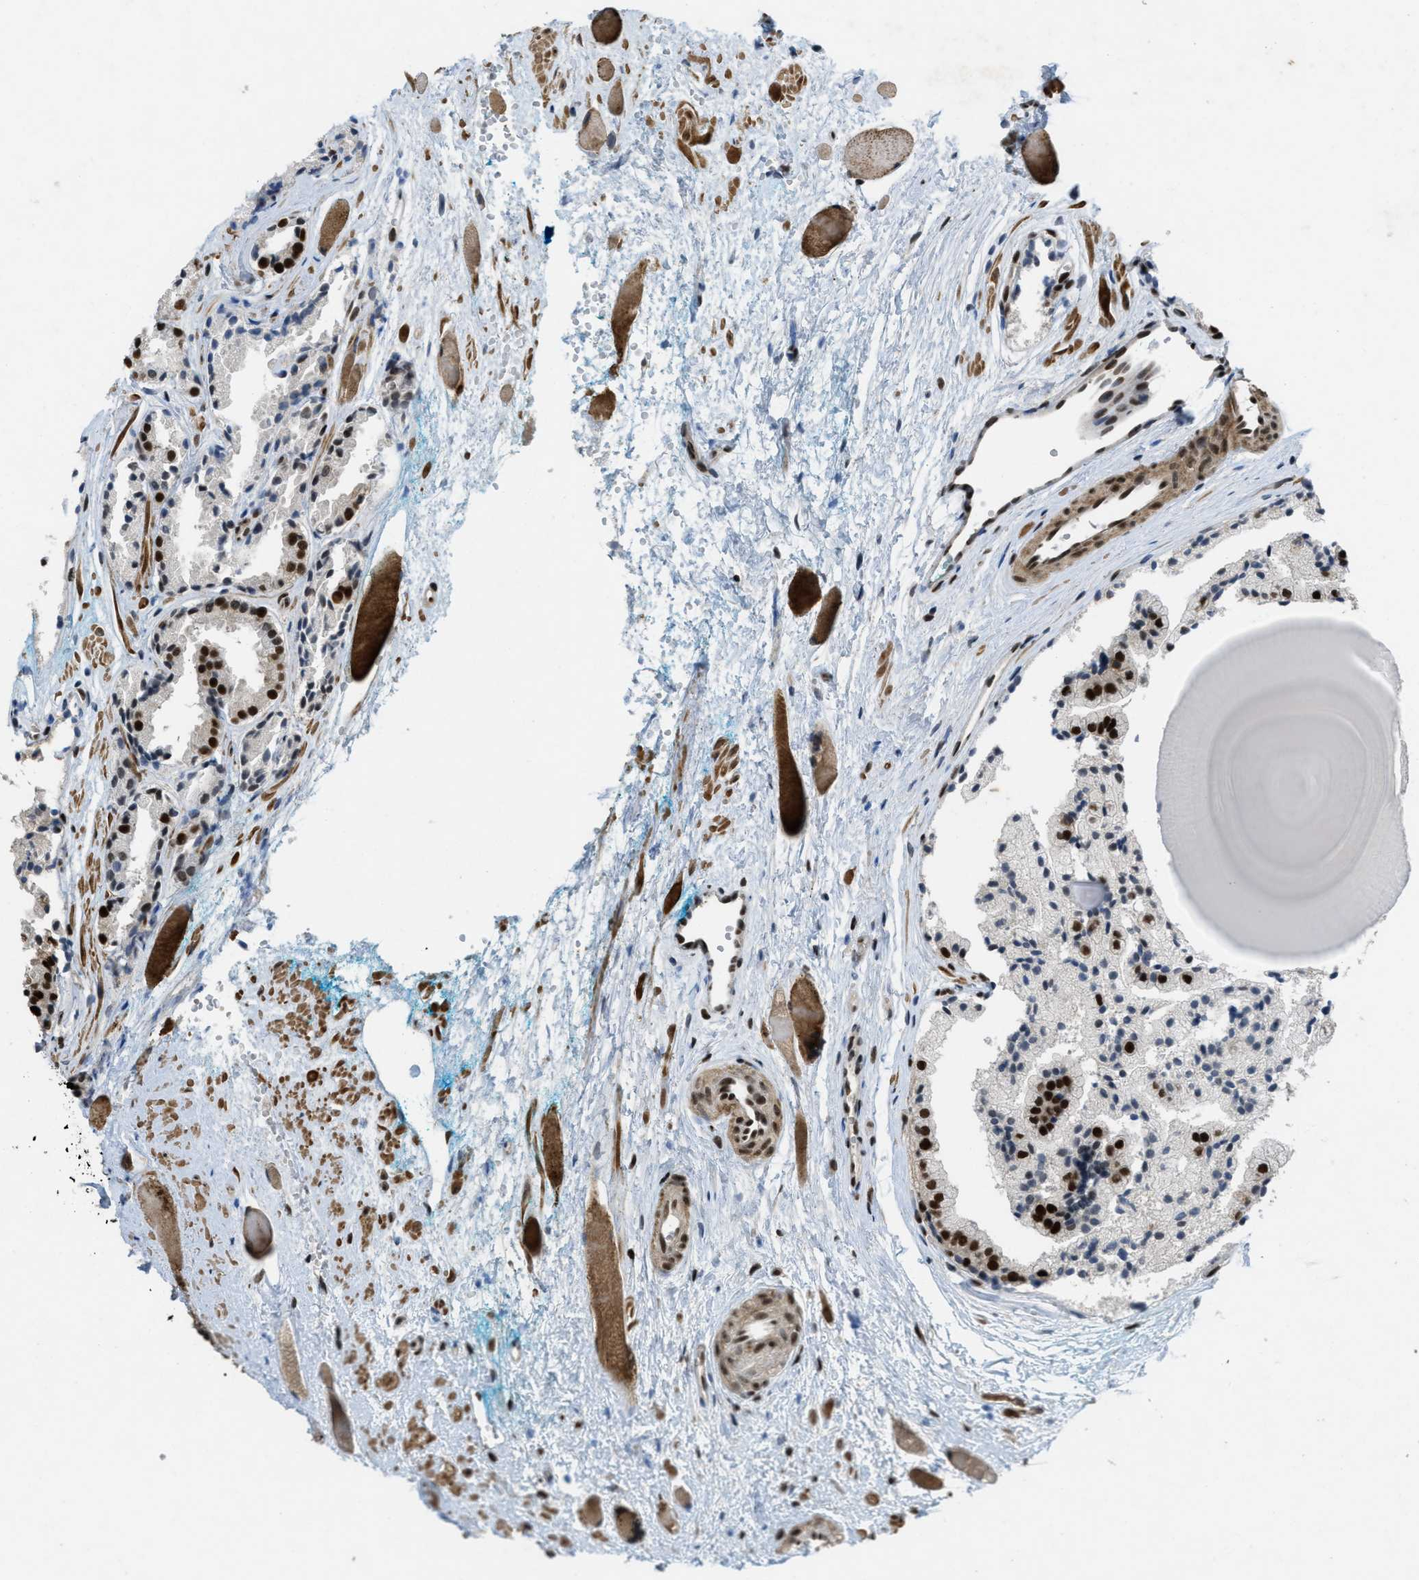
{"staining": {"intensity": "strong", "quantity": "25%-75%", "location": "nuclear"}, "tissue": "prostate cancer", "cell_type": "Tumor cells", "image_type": "cancer", "snomed": [{"axis": "morphology", "description": "Adenocarcinoma, Low grade"}, {"axis": "topography", "description": "Prostate"}], "caption": "Immunohistochemical staining of human prostate adenocarcinoma (low-grade) reveals strong nuclear protein staining in about 25%-75% of tumor cells.", "gene": "CDT1", "patient": {"sex": "male", "age": 57}}